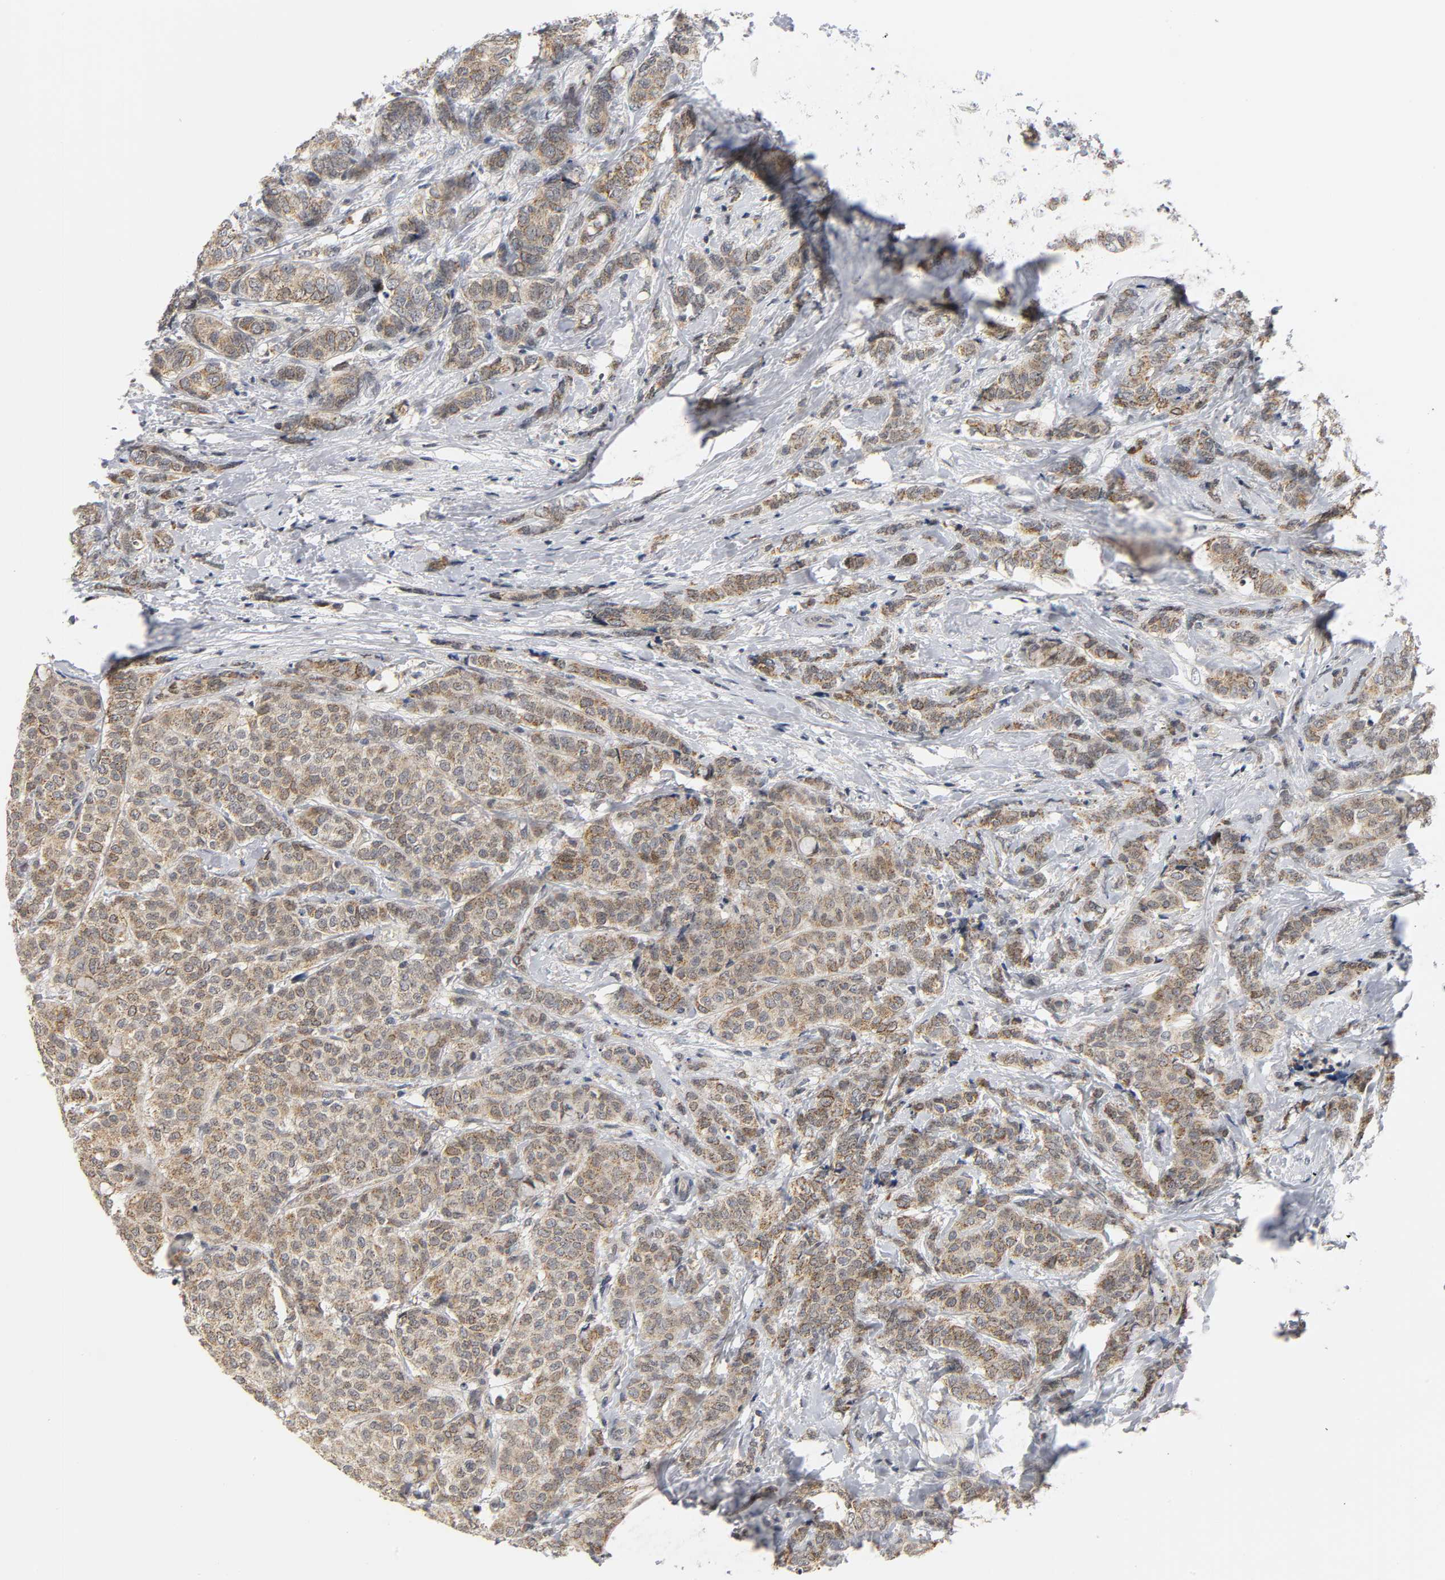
{"staining": {"intensity": "moderate", "quantity": ">75%", "location": "cytoplasmic/membranous"}, "tissue": "breast cancer", "cell_type": "Tumor cells", "image_type": "cancer", "snomed": [{"axis": "morphology", "description": "Lobular carcinoma"}, {"axis": "topography", "description": "Breast"}], "caption": "The micrograph shows staining of lobular carcinoma (breast), revealing moderate cytoplasmic/membranous protein positivity (brown color) within tumor cells.", "gene": "NRP1", "patient": {"sex": "female", "age": 60}}